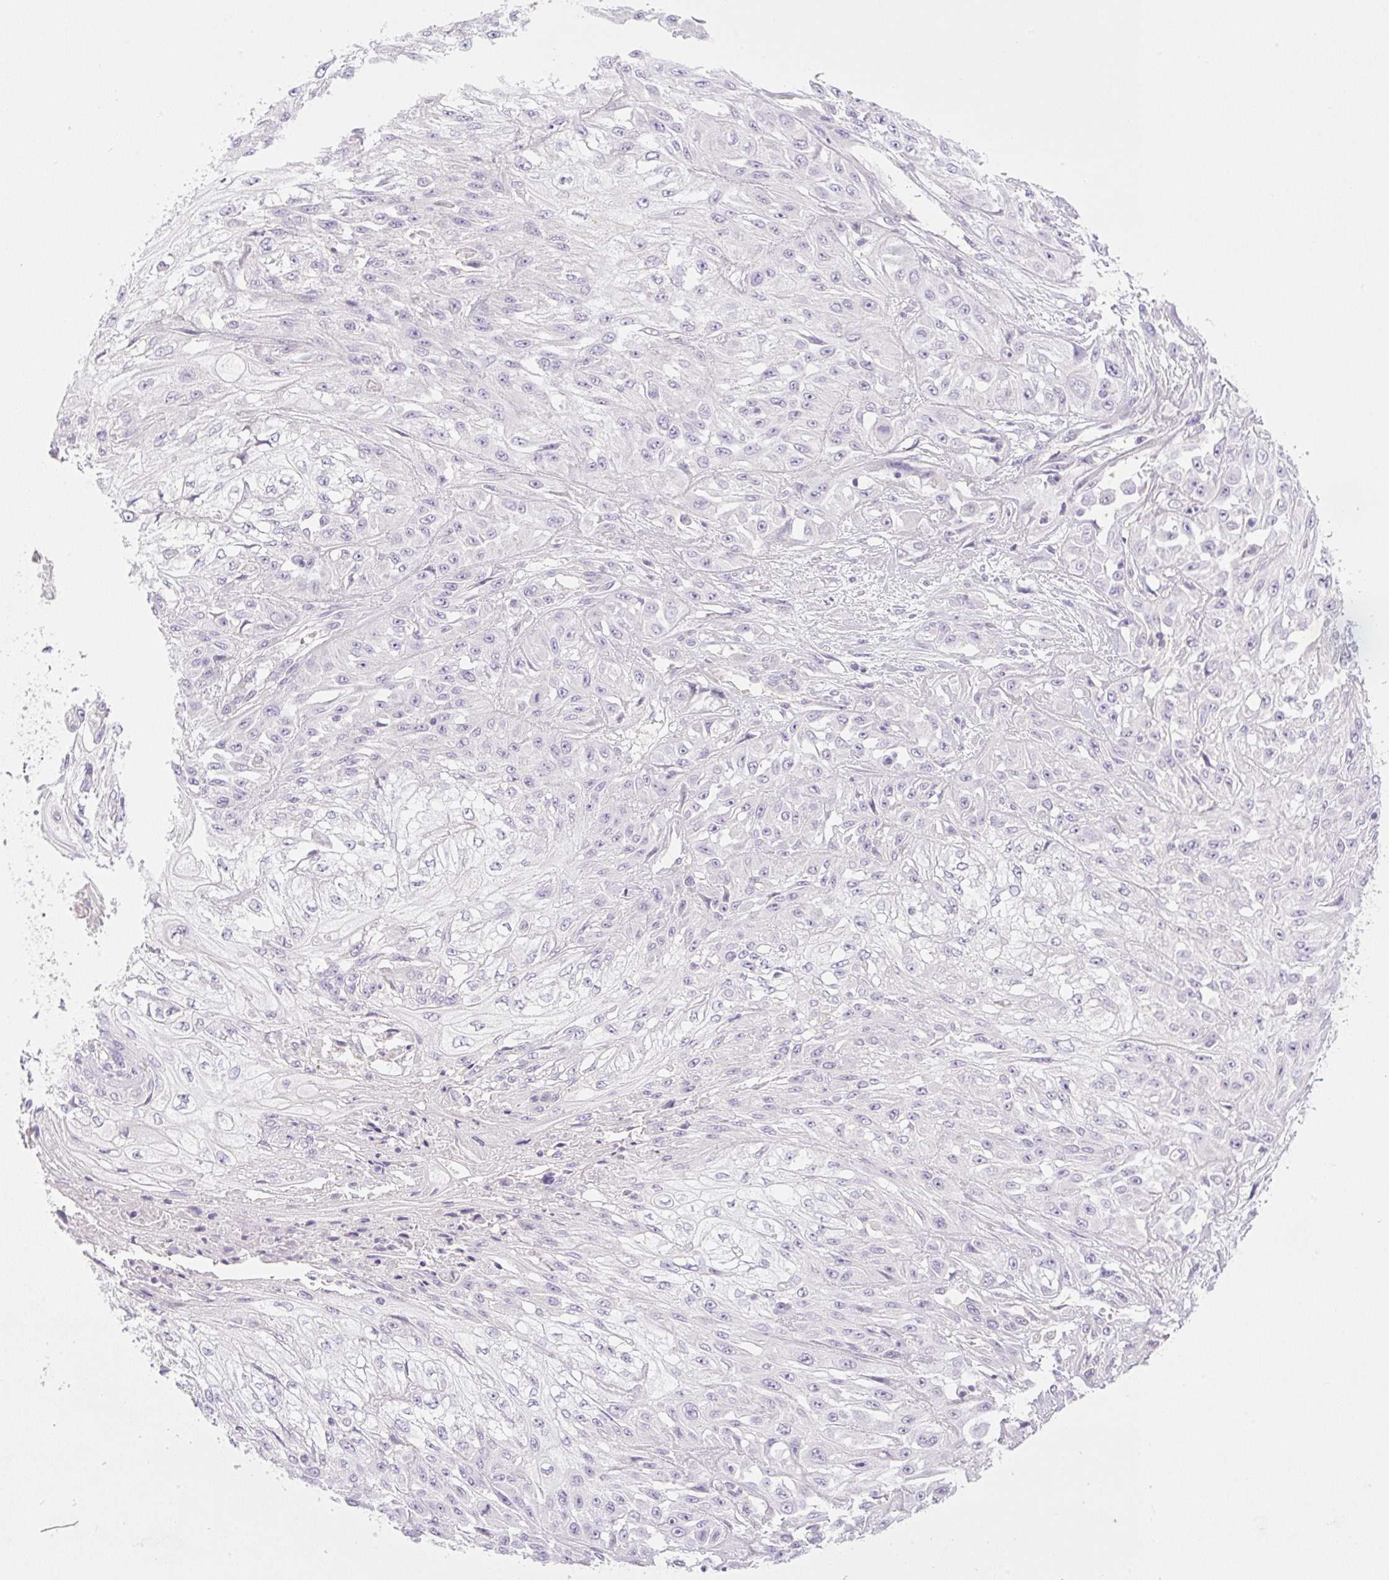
{"staining": {"intensity": "negative", "quantity": "none", "location": "none"}, "tissue": "skin cancer", "cell_type": "Tumor cells", "image_type": "cancer", "snomed": [{"axis": "morphology", "description": "Squamous cell carcinoma, NOS"}, {"axis": "morphology", "description": "Squamous cell carcinoma, metastatic, NOS"}, {"axis": "topography", "description": "Skin"}, {"axis": "topography", "description": "Lymph node"}], "caption": "Skin cancer was stained to show a protein in brown. There is no significant staining in tumor cells.", "gene": "MIA2", "patient": {"sex": "male", "age": 75}}